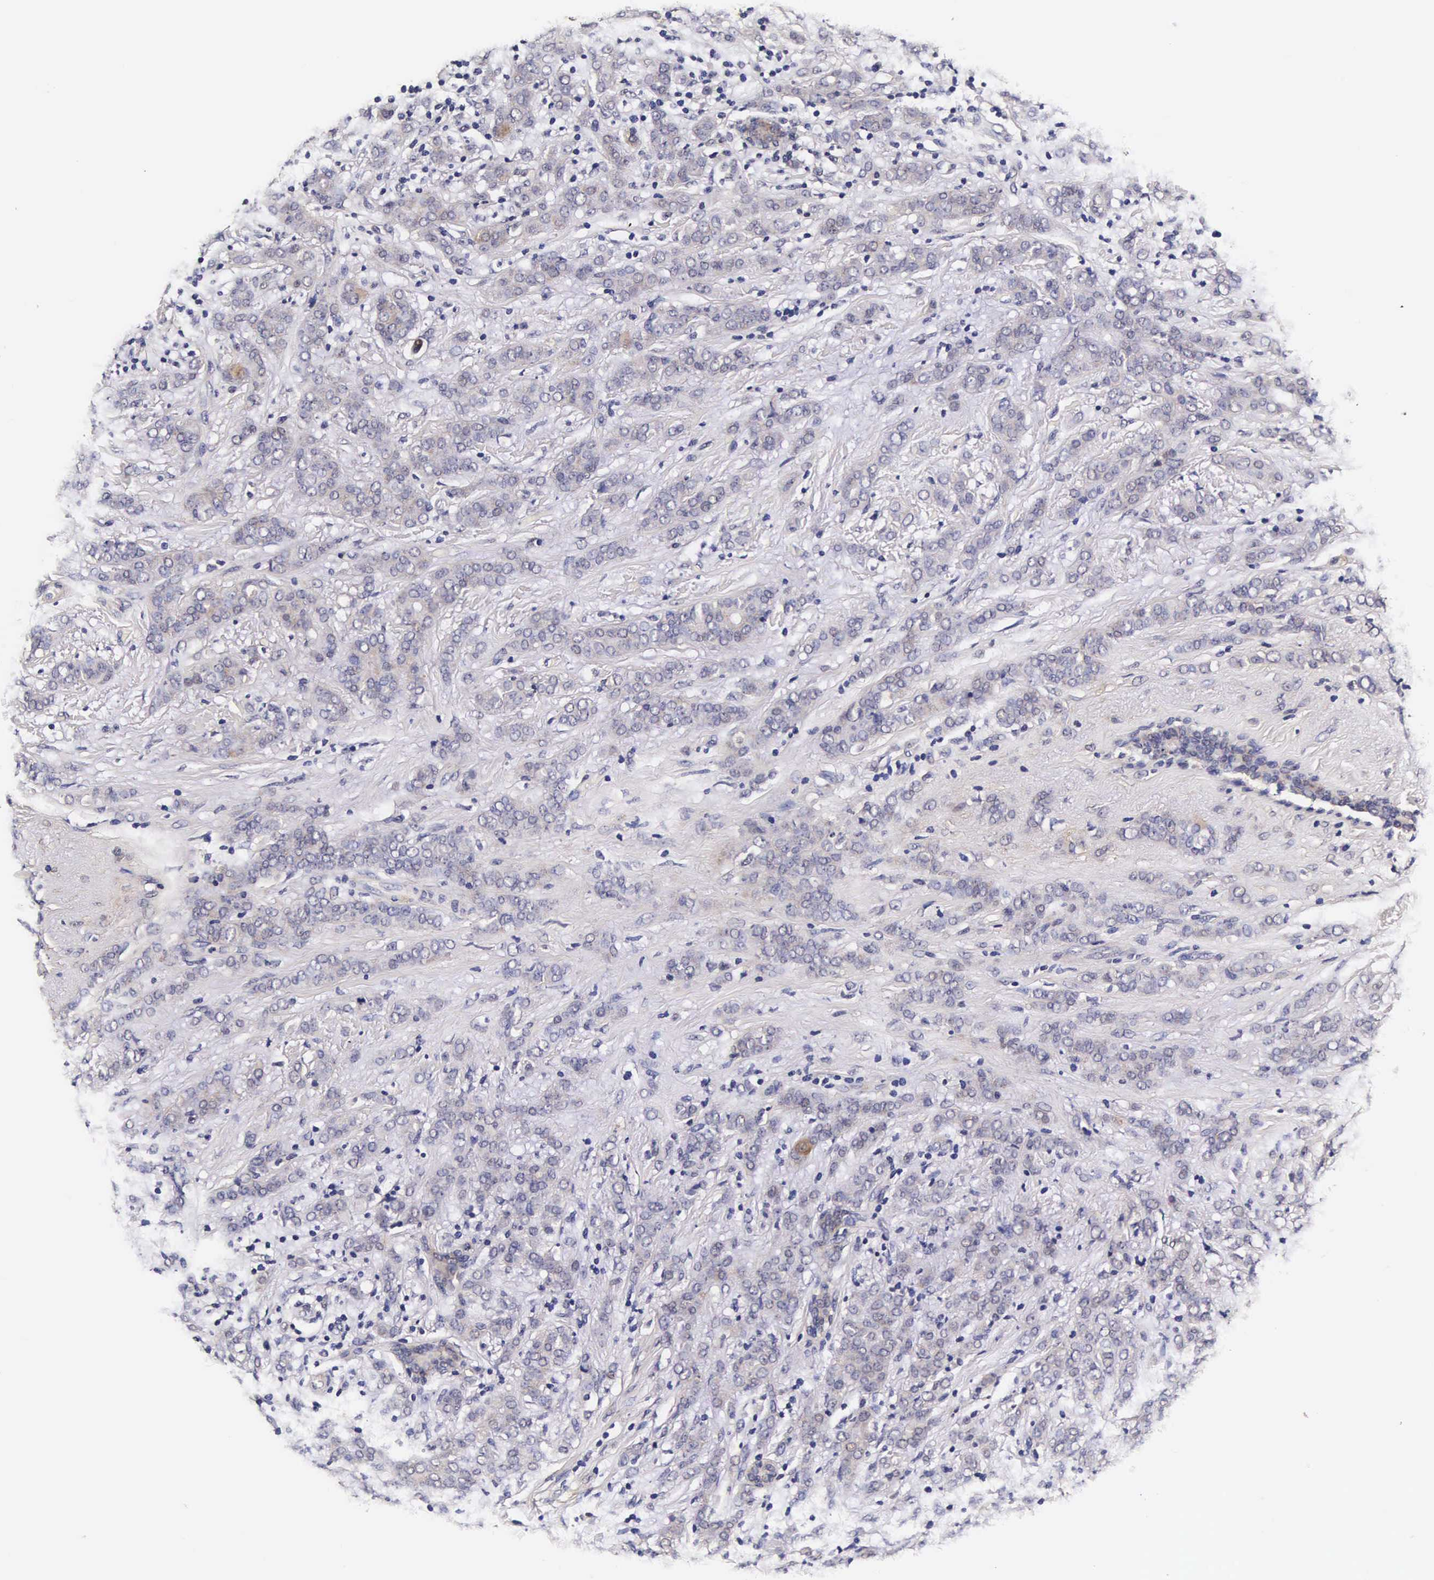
{"staining": {"intensity": "weak", "quantity": "<25%", "location": "cytoplasmic/membranous,nuclear"}, "tissue": "breast cancer", "cell_type": "Tumor cells", "image_type": "cancer", "snomed": [{"axis": "morphology", "description": "Duct carcinoma"}, {"axis": "topography", "description": "Breast"}], "caption": "This is an immunohistochemistry micrograph of intraductal carcinoma (breast). There is no expression in tumor cells.", "gene": "TECPR2", "patient": {"sex": "female", "age": 53}}